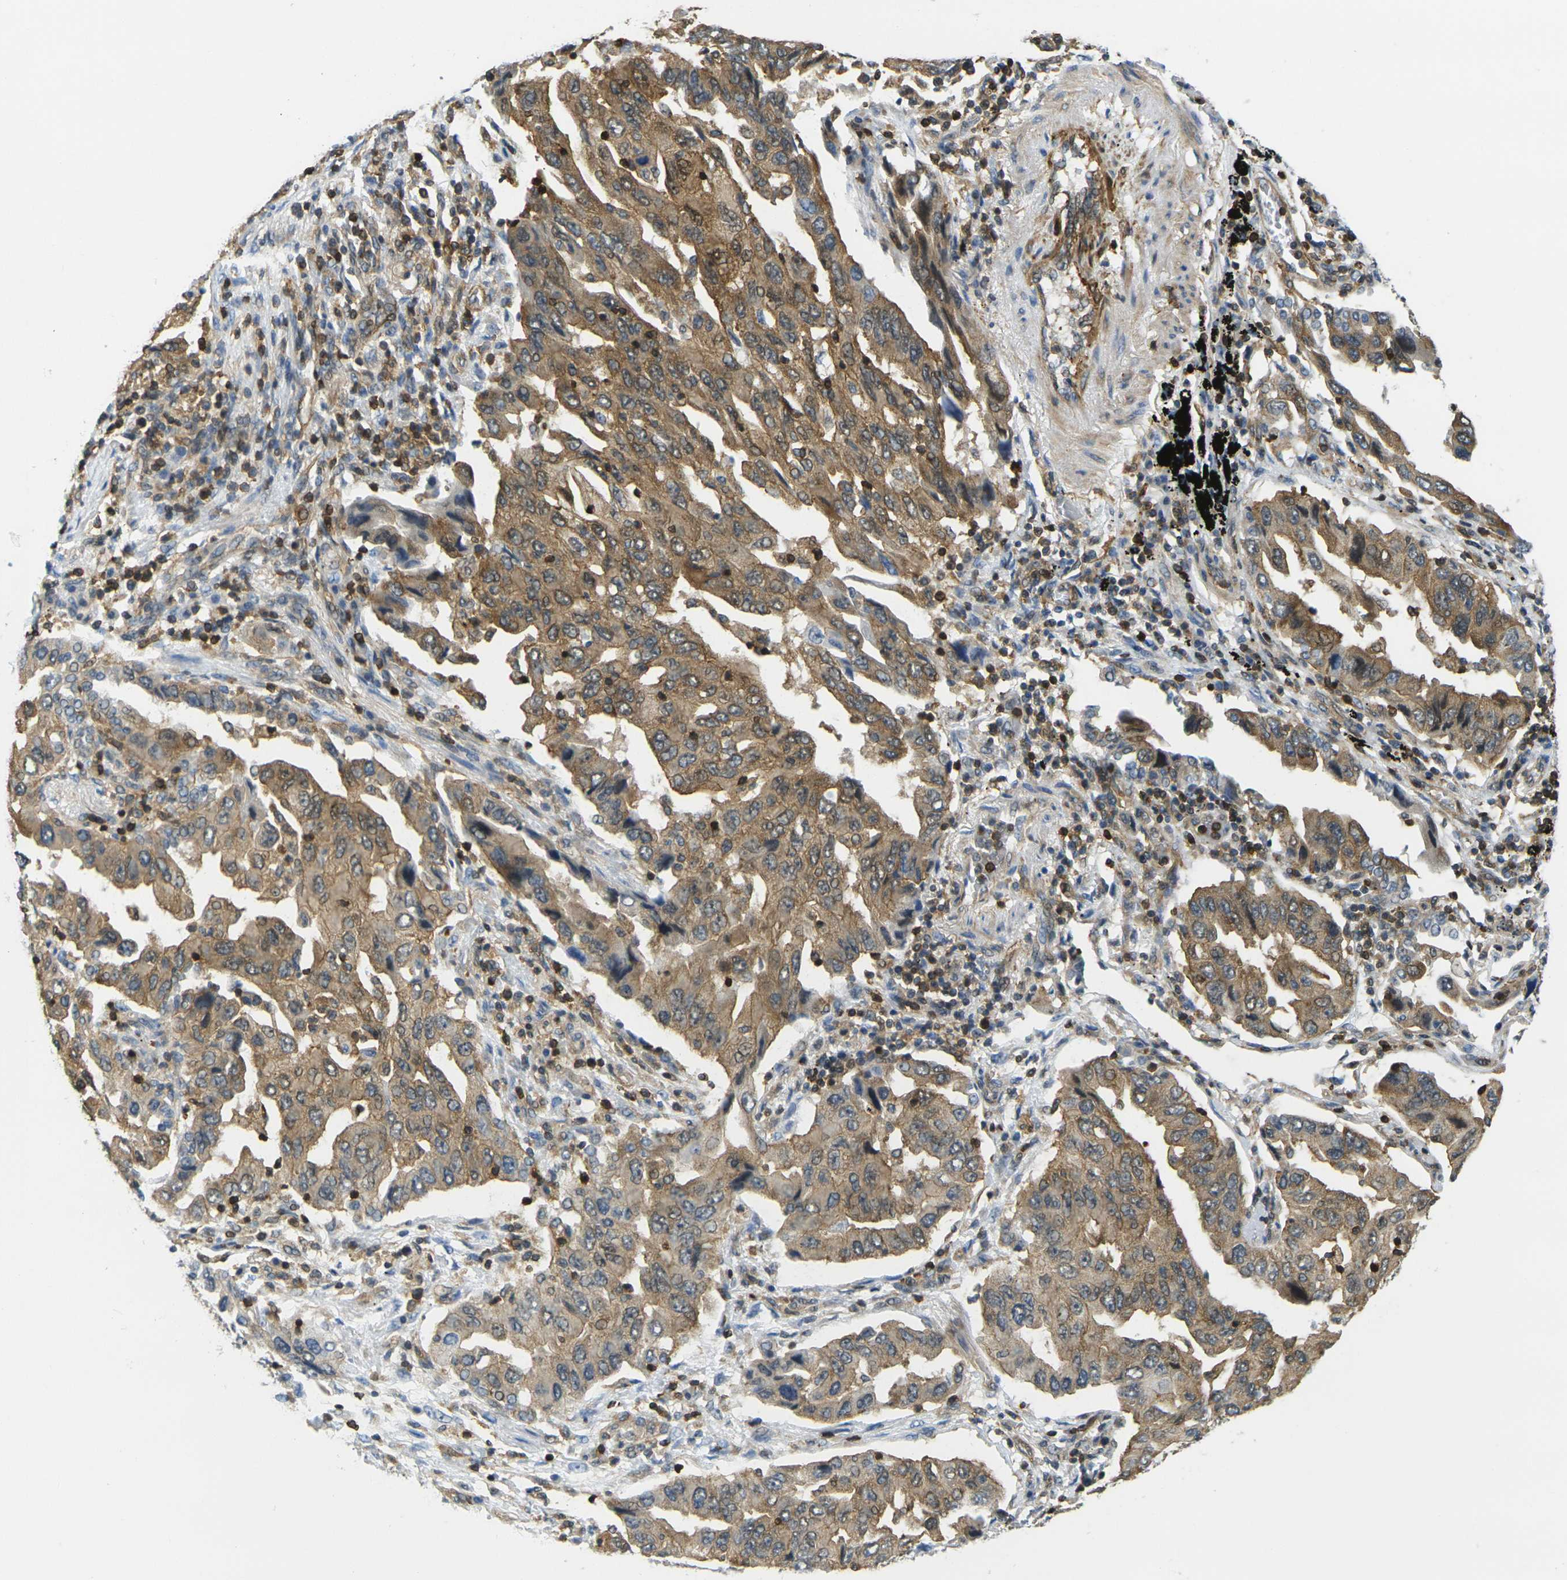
{"staining": {"intensity": "moderate", "quantity": ">75%", "location": "cytoplasmic/membranous"}, "tissue": "lung cancer", "cell_type": "Tumor cells", "image_type": "cancer", "snomed": [{"axis": "morphology", "description": "Adenocarcinoma, NOS"}, {"axis": "topography", "description": "Lung"}], "caption": "A medium amount of moderate cytoplasmic/membranous staining is seen in approximately >75% of tumor cells in lung cancer tissue.", "gene": "LASP1", "patient": {"sex": "female", "age": 65}}